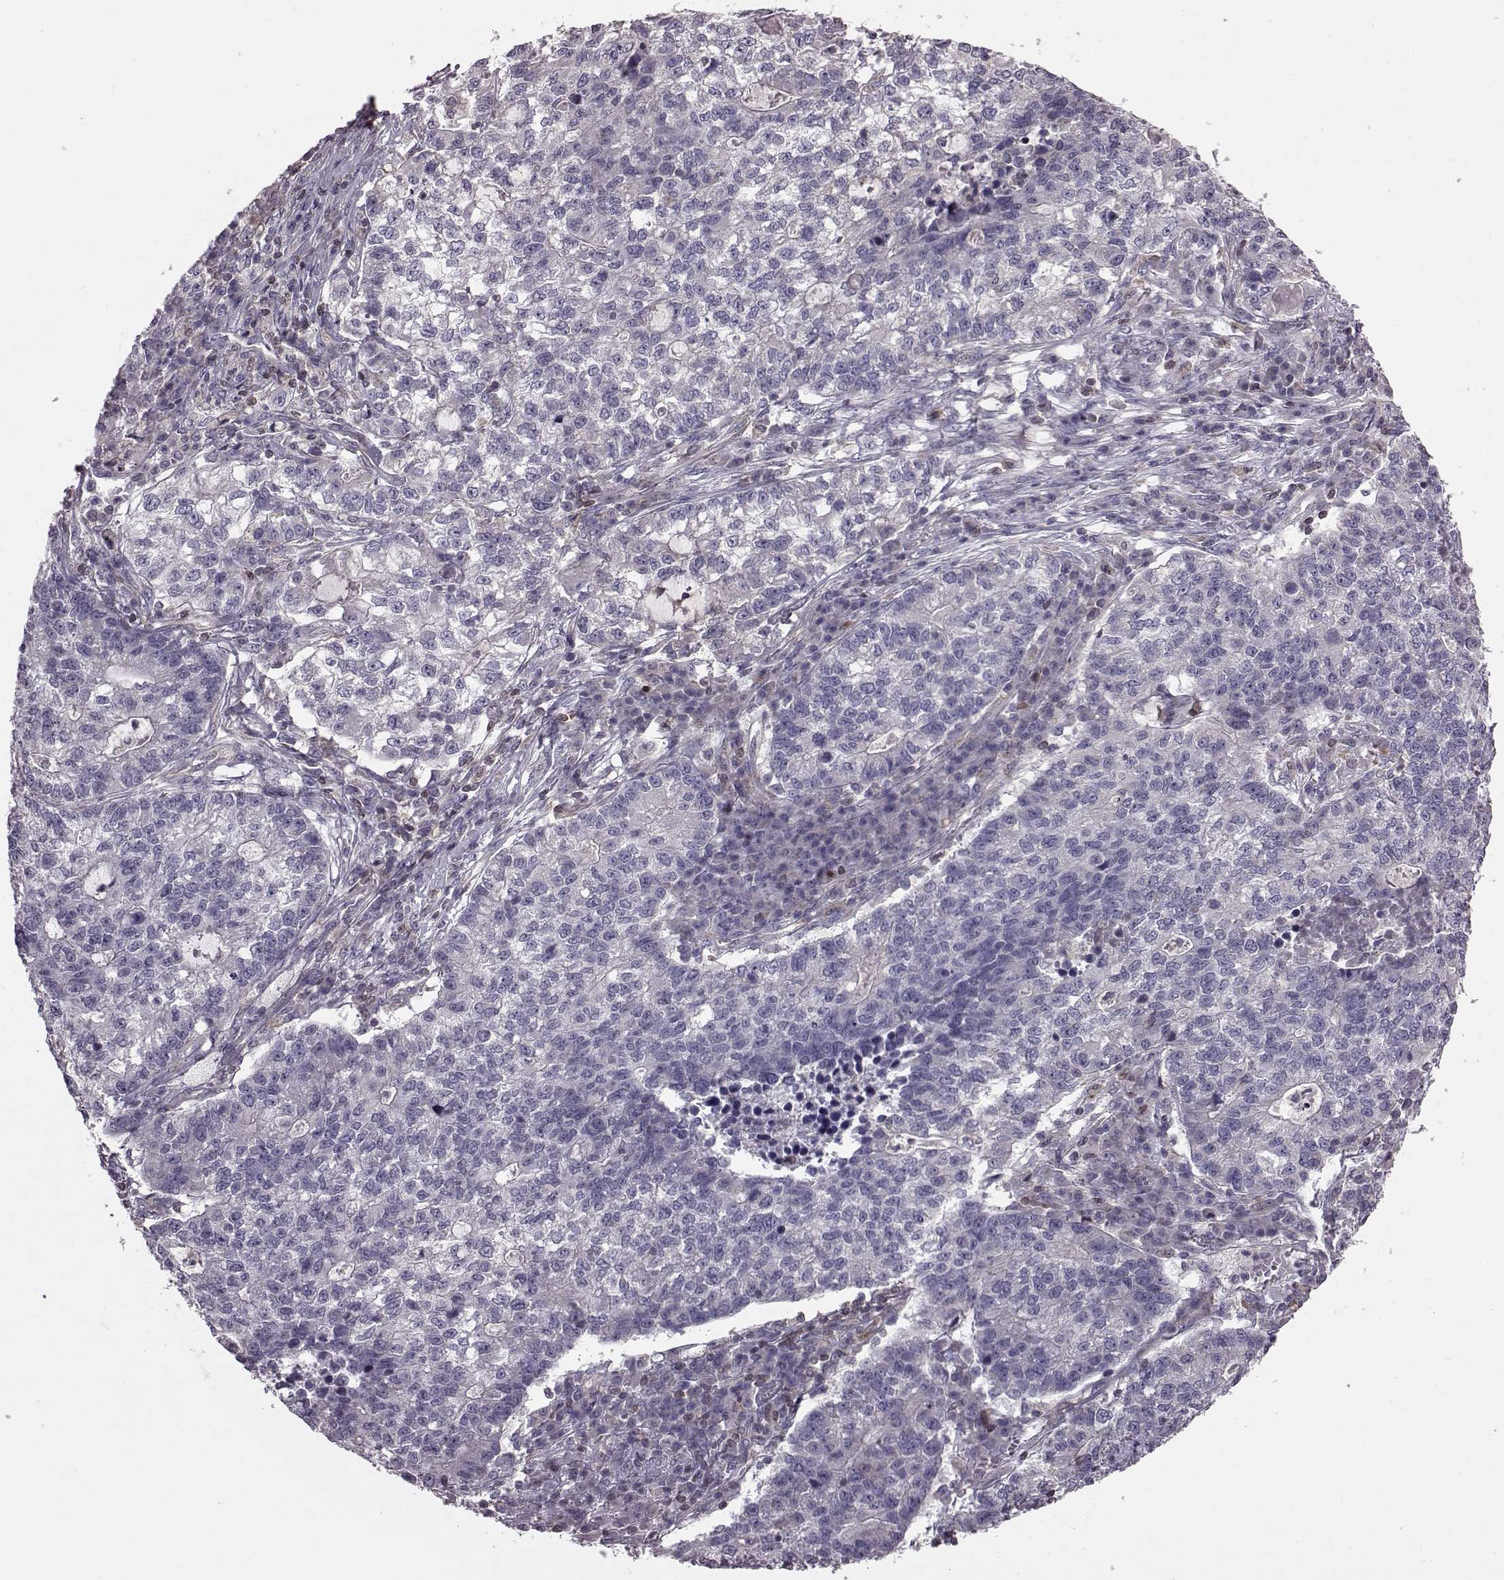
{"staining": {"intensity": "negative", "quantity": "none", "location": "none"}, "tissue": "lung cancer", "cell_type": "Tumor cells", "image_type": "cancer", "snomed": [{"axis": "morphology", "description": "Adenocarcinoma, NOS"}, {"axis": "topography", "description": "Lung"}], "caption": "The micrograph reveals no significant staining in tumor cells of lung cancer. The staining was performed using DAB to visualize the protein expression in brown, while the nuclei were stained in blue with hematoxylin (Magnification: 20x).", "gene": "CDC42SE1", "patient": {"sex": "male", "age": 57}}